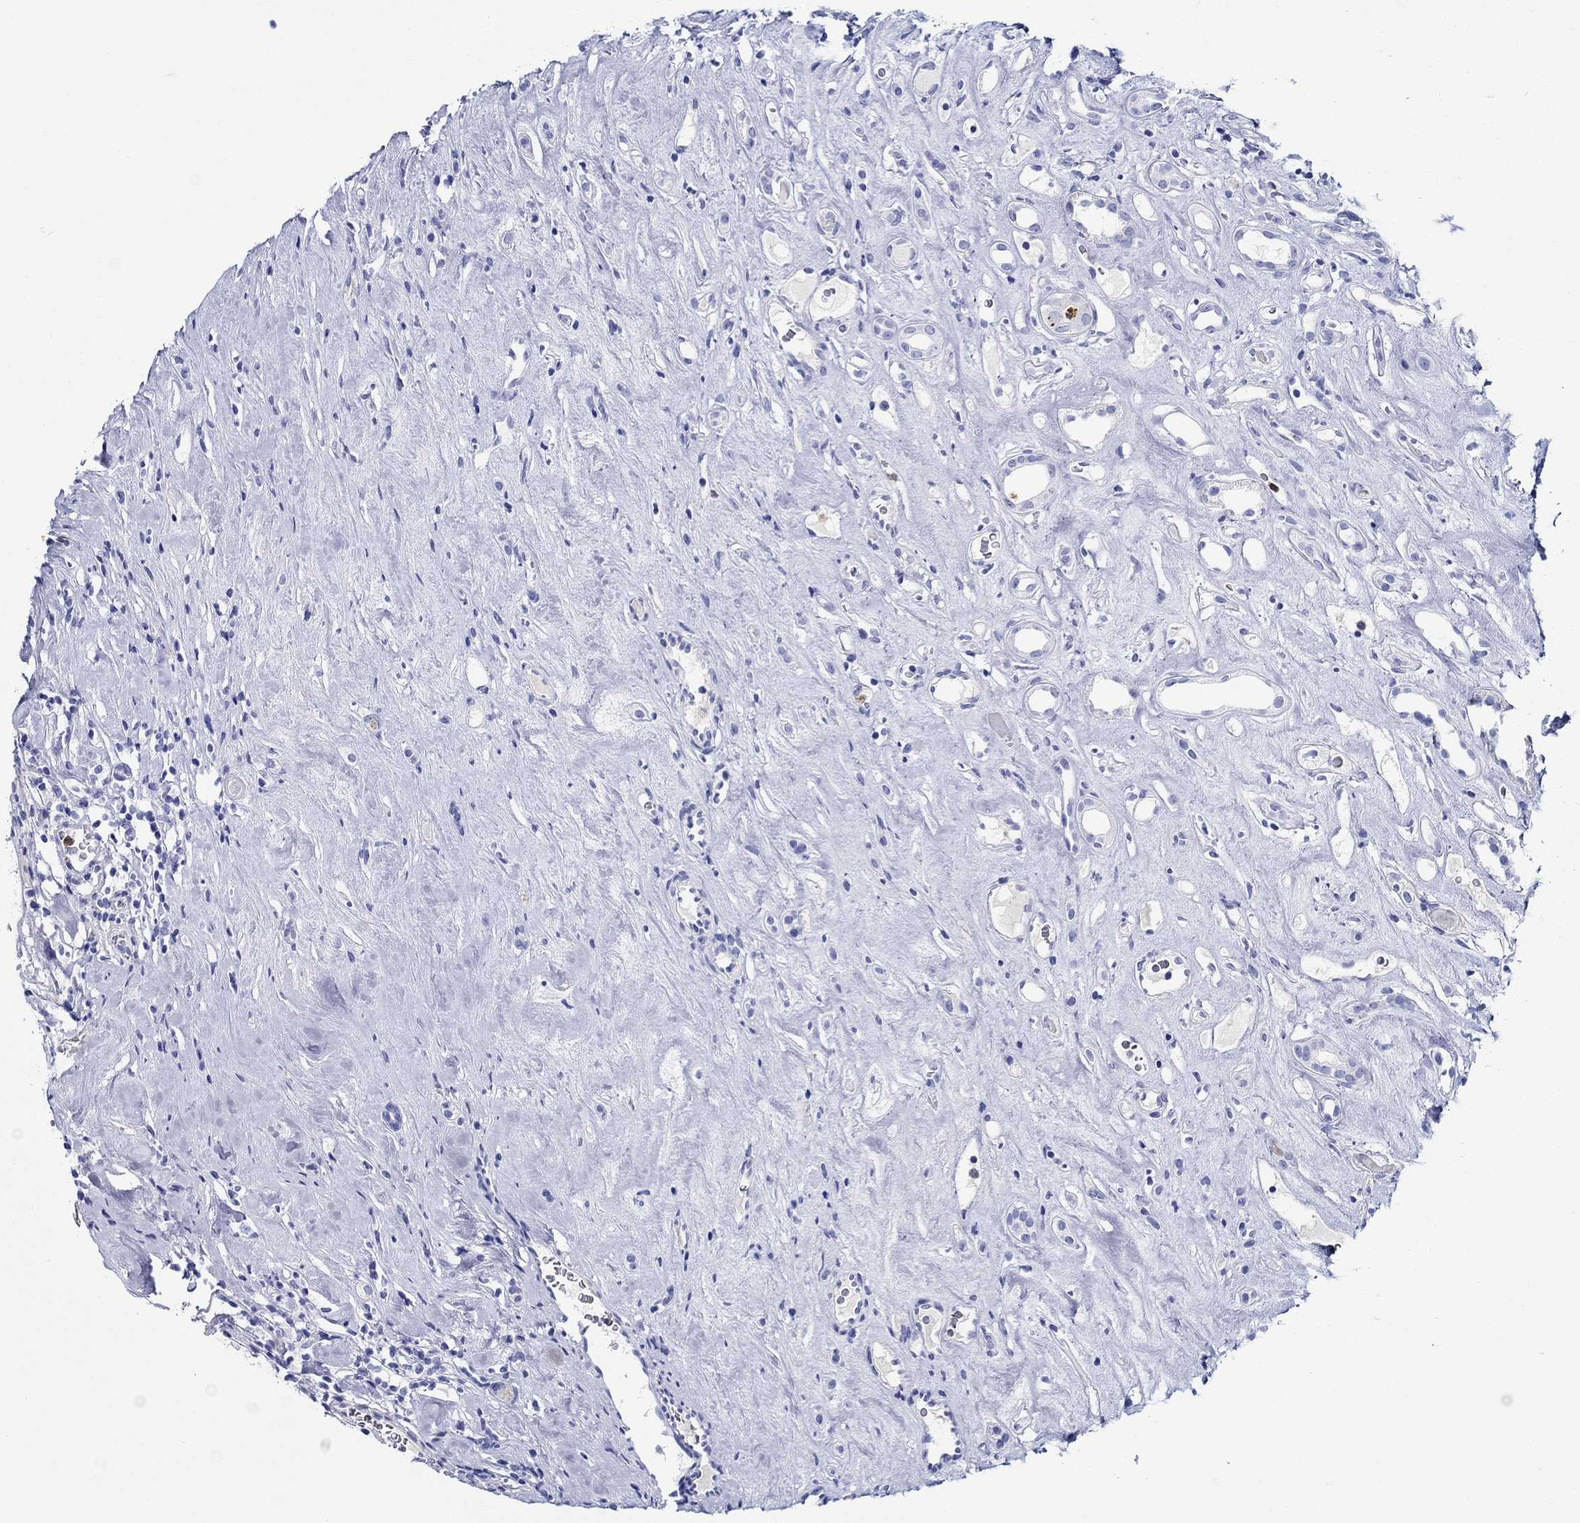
{"staining": {"intensity": "negative", "quantity": "none", "location": "none"}, "tissue": "renal cancer", "cell_type": "Tumor cells", "image_type": "cancer", "snomed": [{"axis": "morphology", "description": "Adenocarcinoma, NOS"}, {"axis": "topography", "description": "Kidney"}], "caption": "A histopathology image of human renal cancer is negative for staining in tumor cells.", "gene": "EPX", "patient": {"sex": "female", "age": 89}}